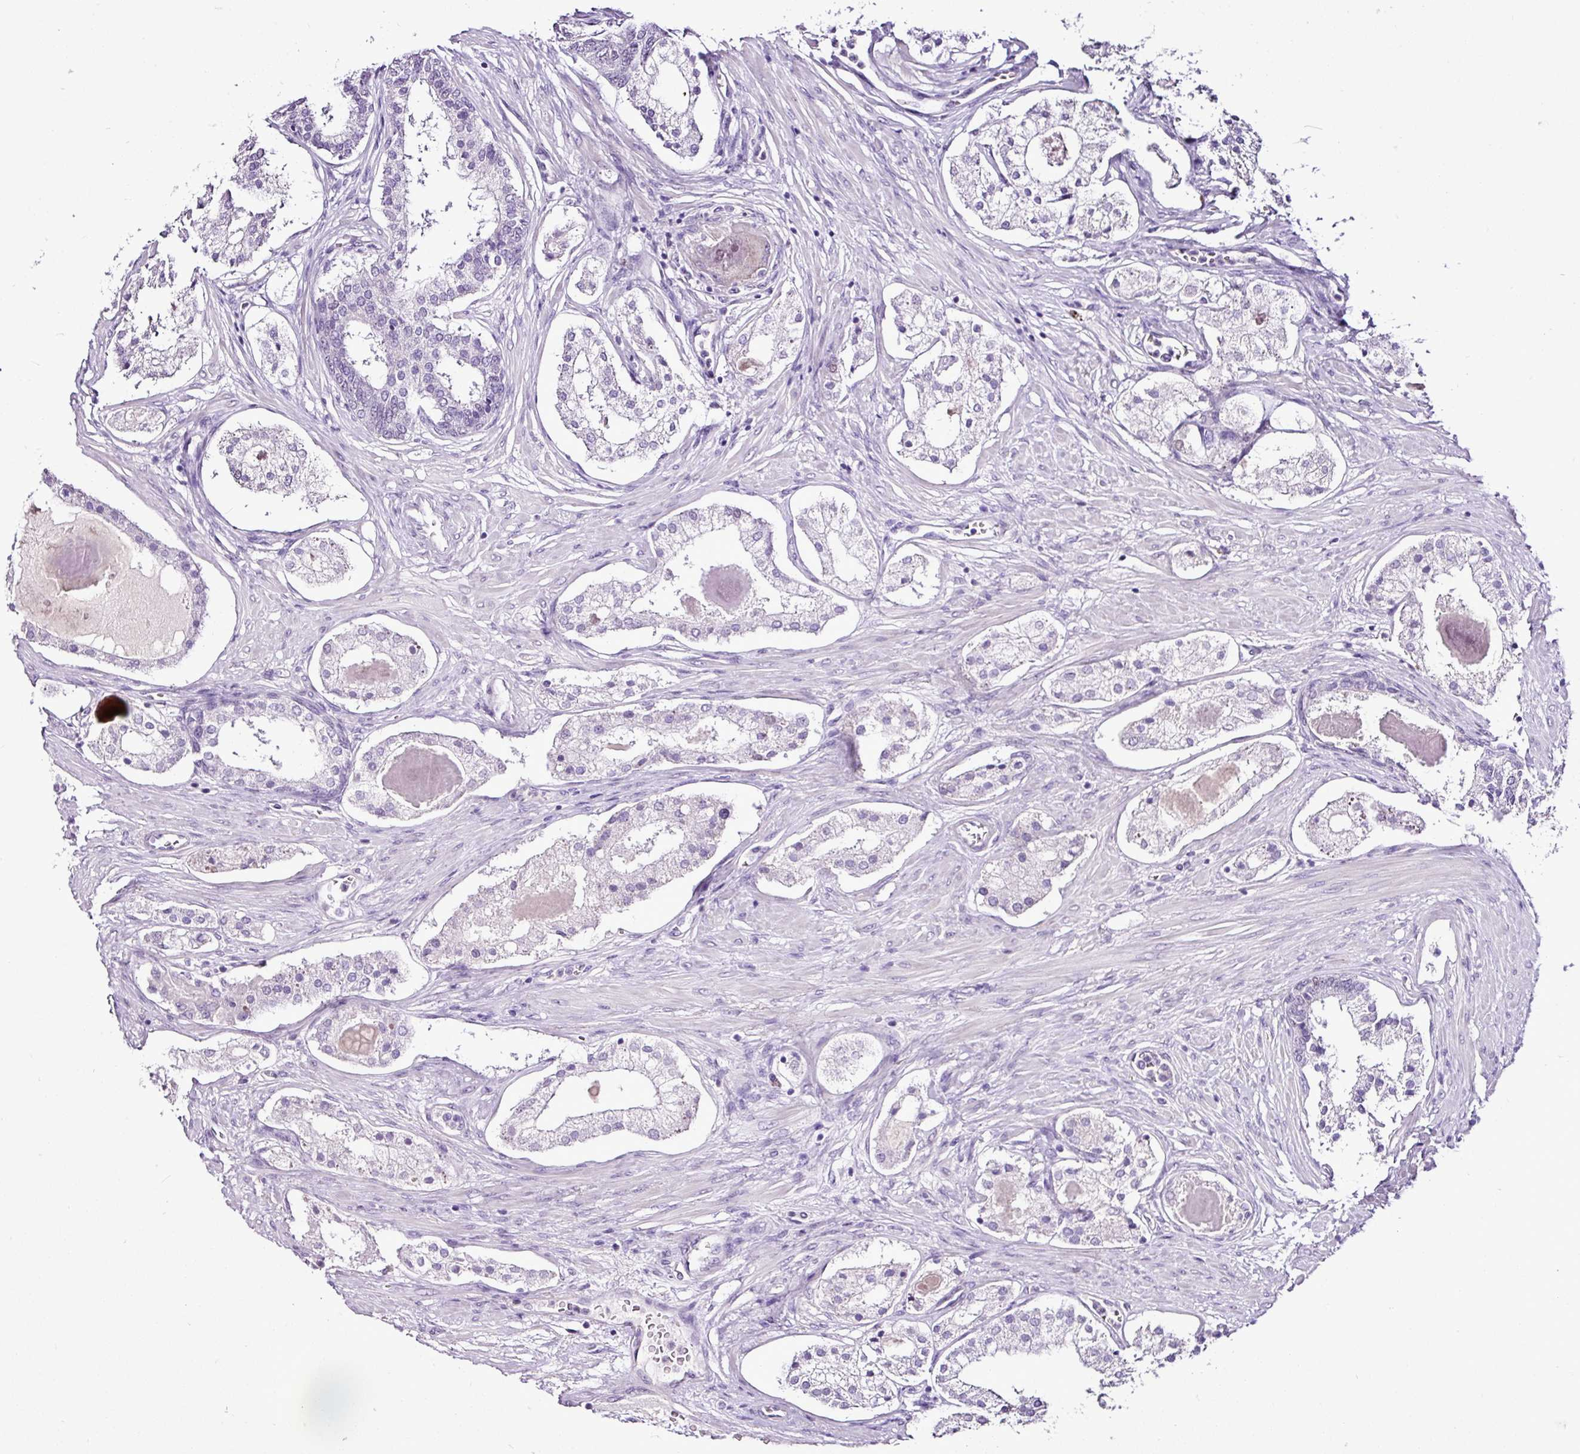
{"staining": {"intensity": "negative", "quantity": "none", "location": "none"}, "tissue": "prostate cancer", "cell_type": "Tumor cells", "image_type": "cancer", "snomed": [{"axis": "morphology", "description": "Adenocarcinoma, Low grade"}, {"axis": "topography", "description": "Prostate"}], "caption": "DAB (3,3'-diaminobenzidine) immunohistochemical staining of prostate adenocarcinoma (low-grade) displays no significant staining in tumor cells.", "gene": "ESR1", "patient": {"sex": "male", "age": 59}}